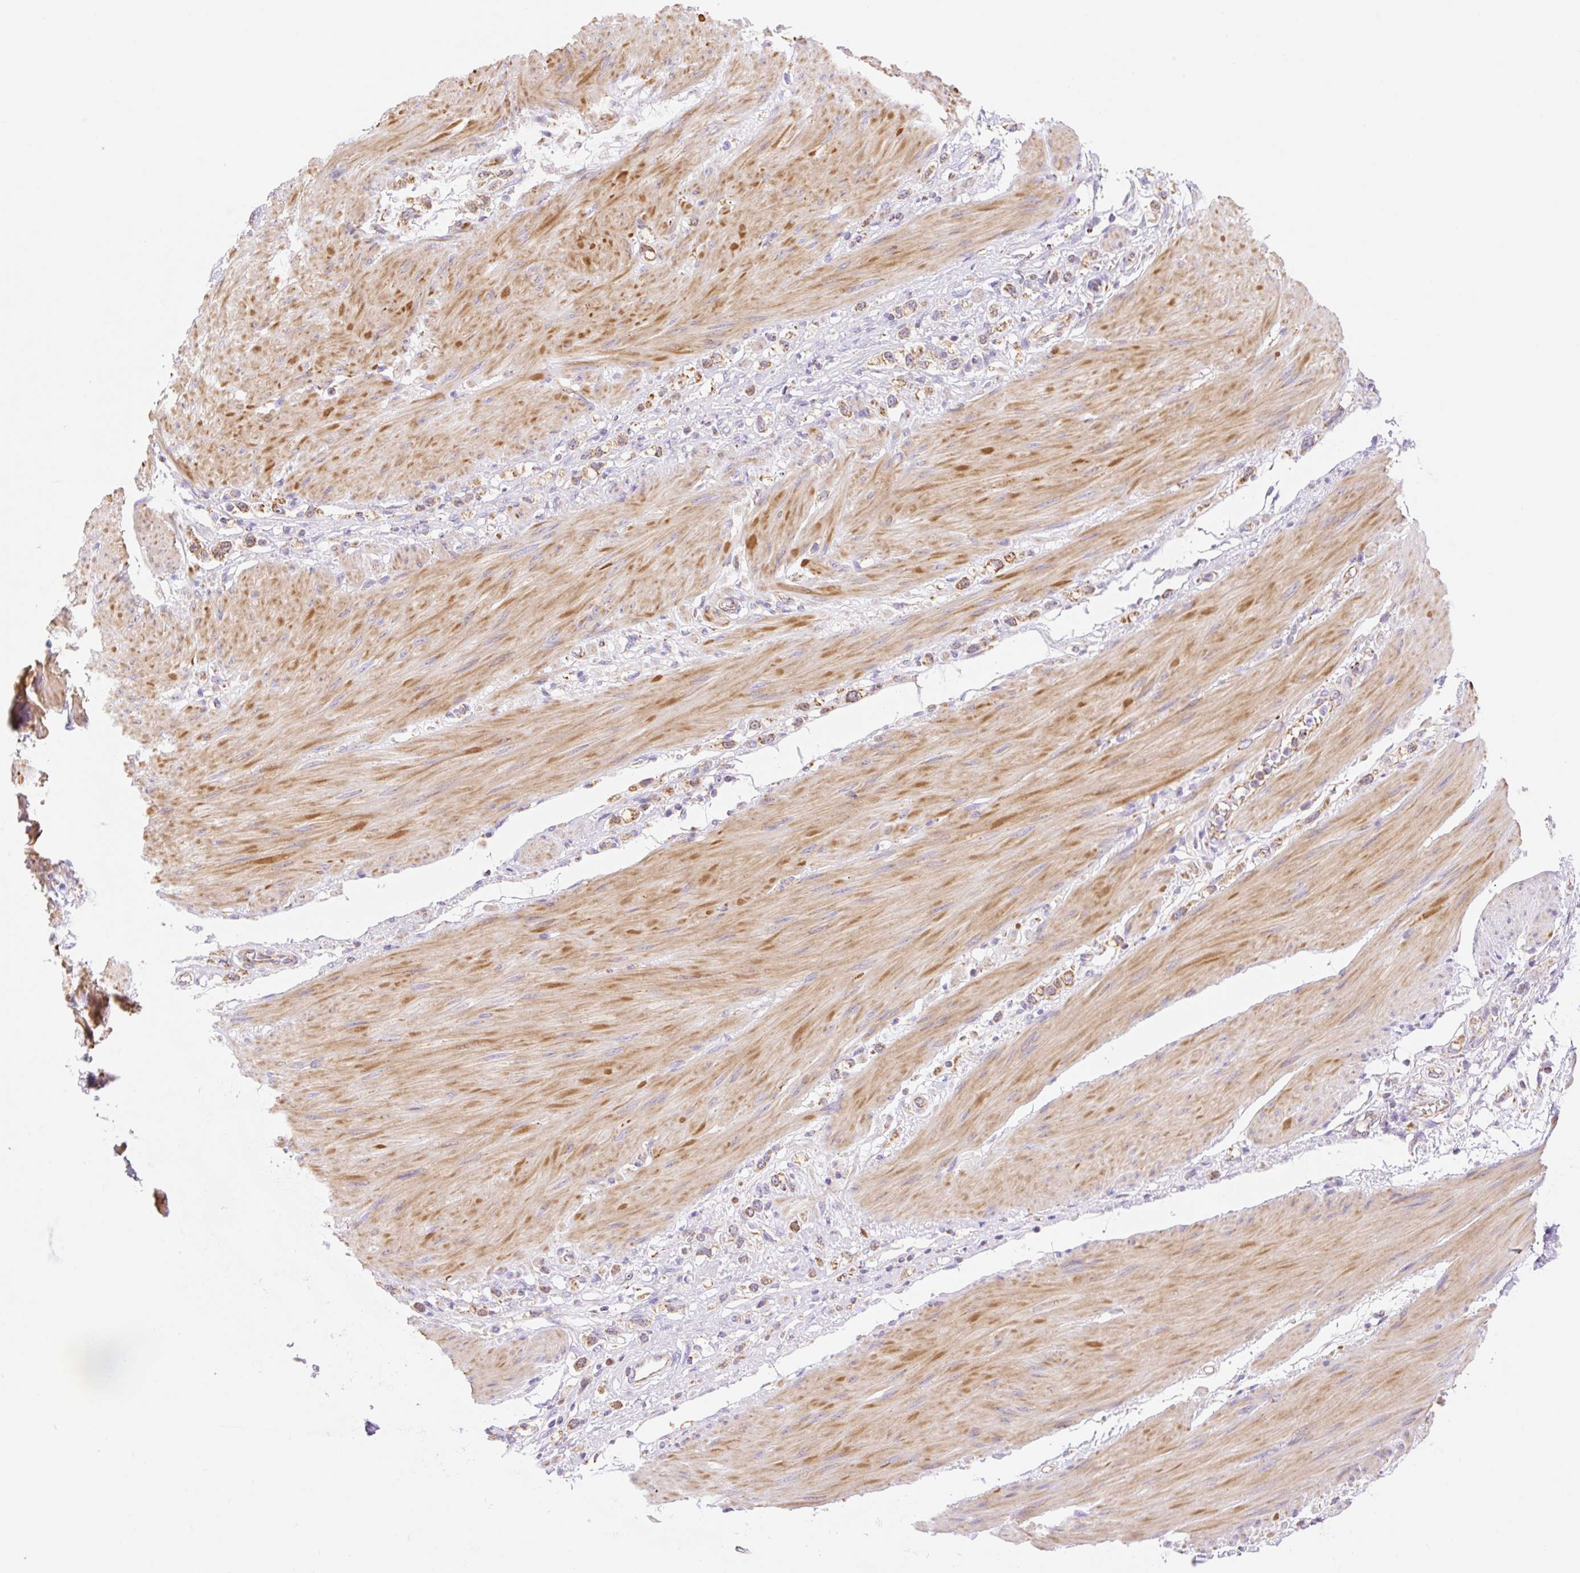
{"staining": {"intensity": "moderate", "quantity": ">75%", "location": "cytoplasmic/membranous"}, "tissue": "stomach cancer", "cell_type": "Tumor cells", "image_type": "cancer", "snomed": [{"axis": "morphology", "description": "Adenocarcinoma, NOS"}, {"axis": "topography", "description": "Stomach"}], "caption": "Protein staining reveals moderate cytoplasmic/membranous expression in about >75% of tumor cells in stomach cancer.", "gene": "ESAM", "patient": {"sex": "female", "age": 65}}